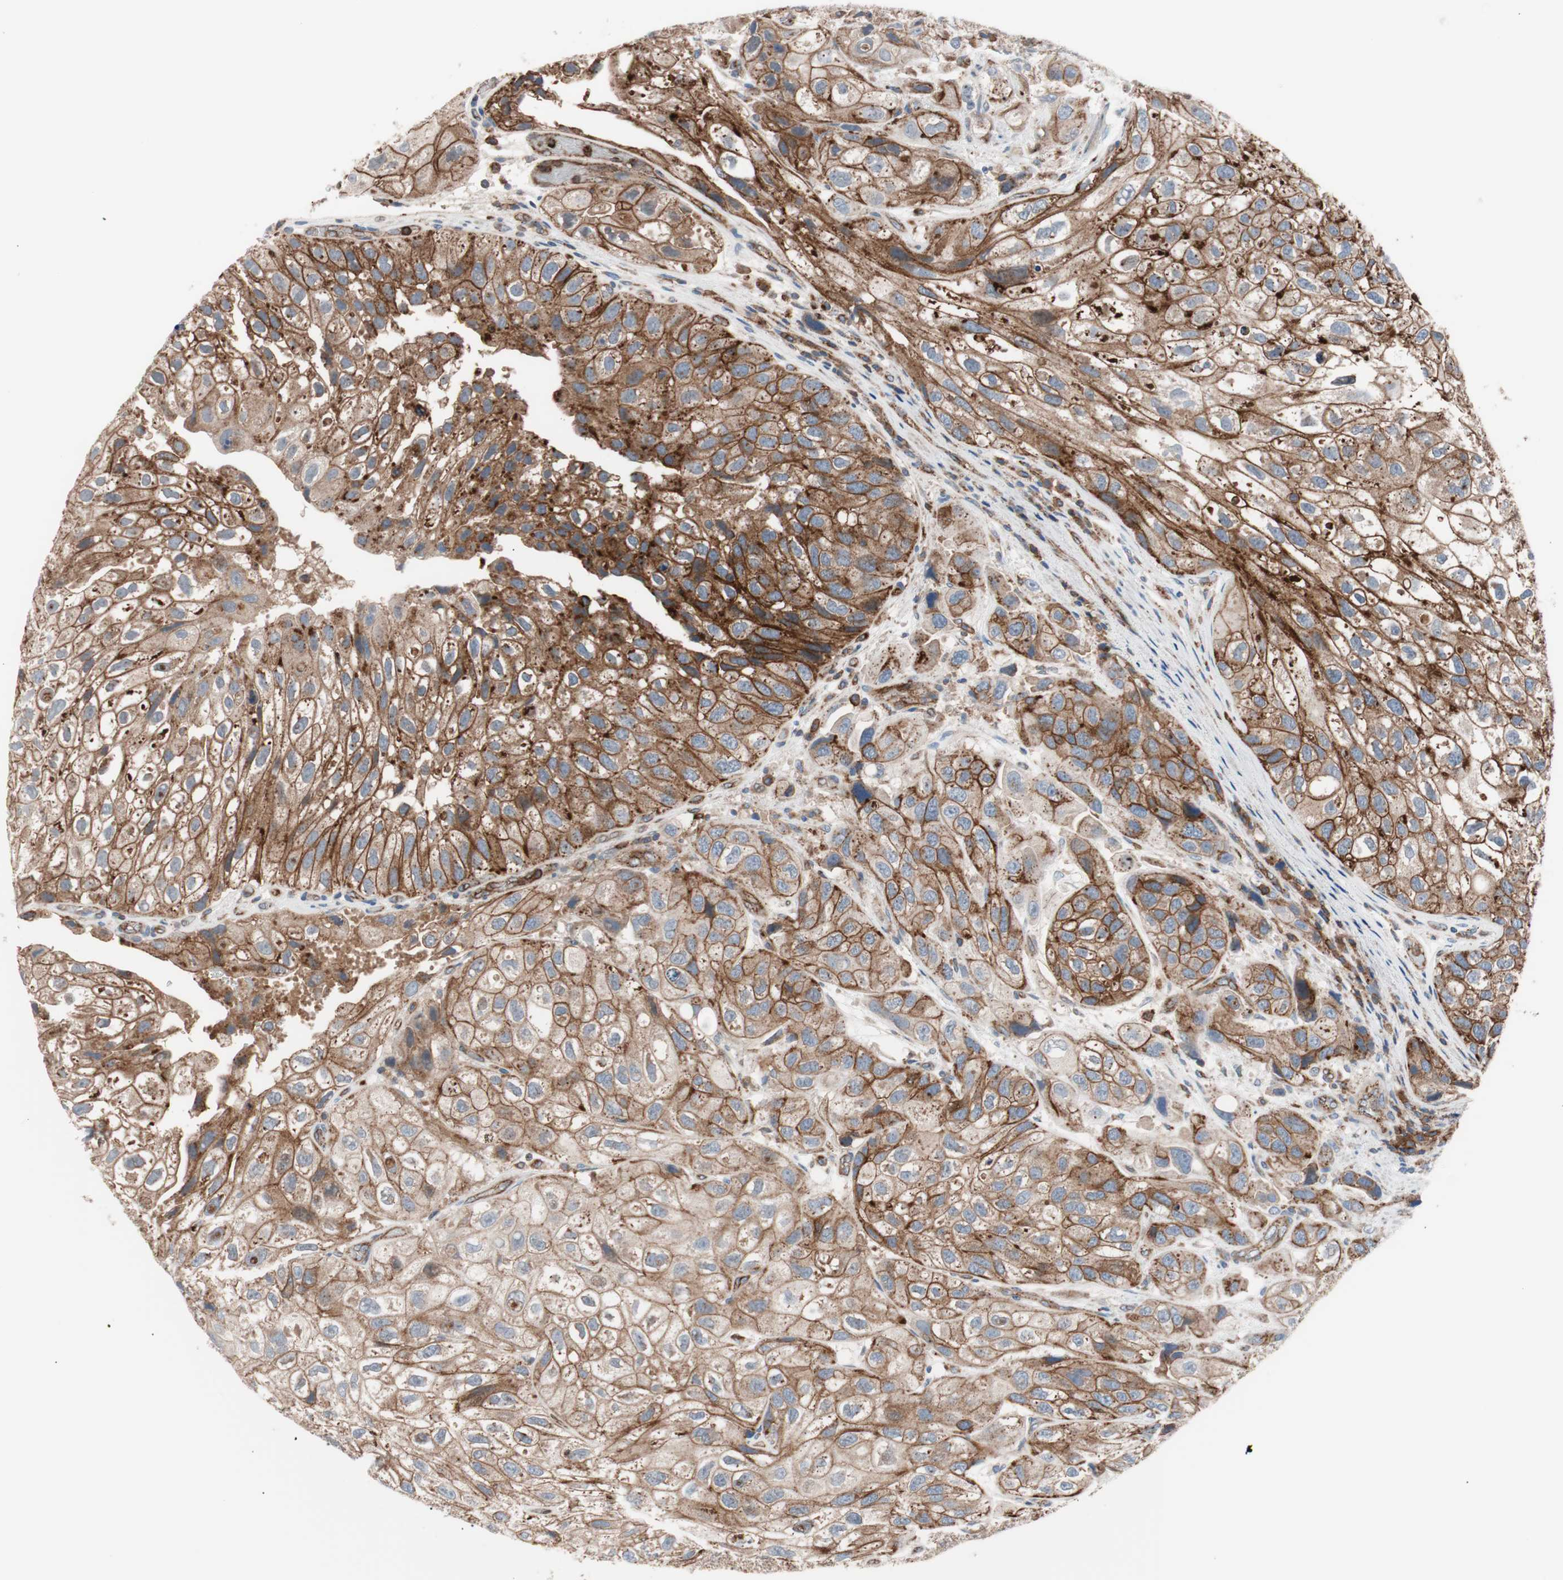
{"staining": {"intensity": "strong", "quantity": ">75%", "location": "cytoplasmic/membranous"}, "tissue": "urothelial cancer", "cell_type": "Tumor cells", "image_type": "cancer", "snomed": [{"axis": "morphology", "description": "Urothelial carcinoma, High grade"}, {"axis": "topography", "description": "Urinary bladder"}], "caption": "An immunohistochemistry histopathology image of tumor tissue is shown. Protein staining in brown shows strong cytoplasmic/membranous positivity in urothelial cancer within tumor cells.", "gene": "FLOT2", "patient": {"sex": "female", "age": 64}}